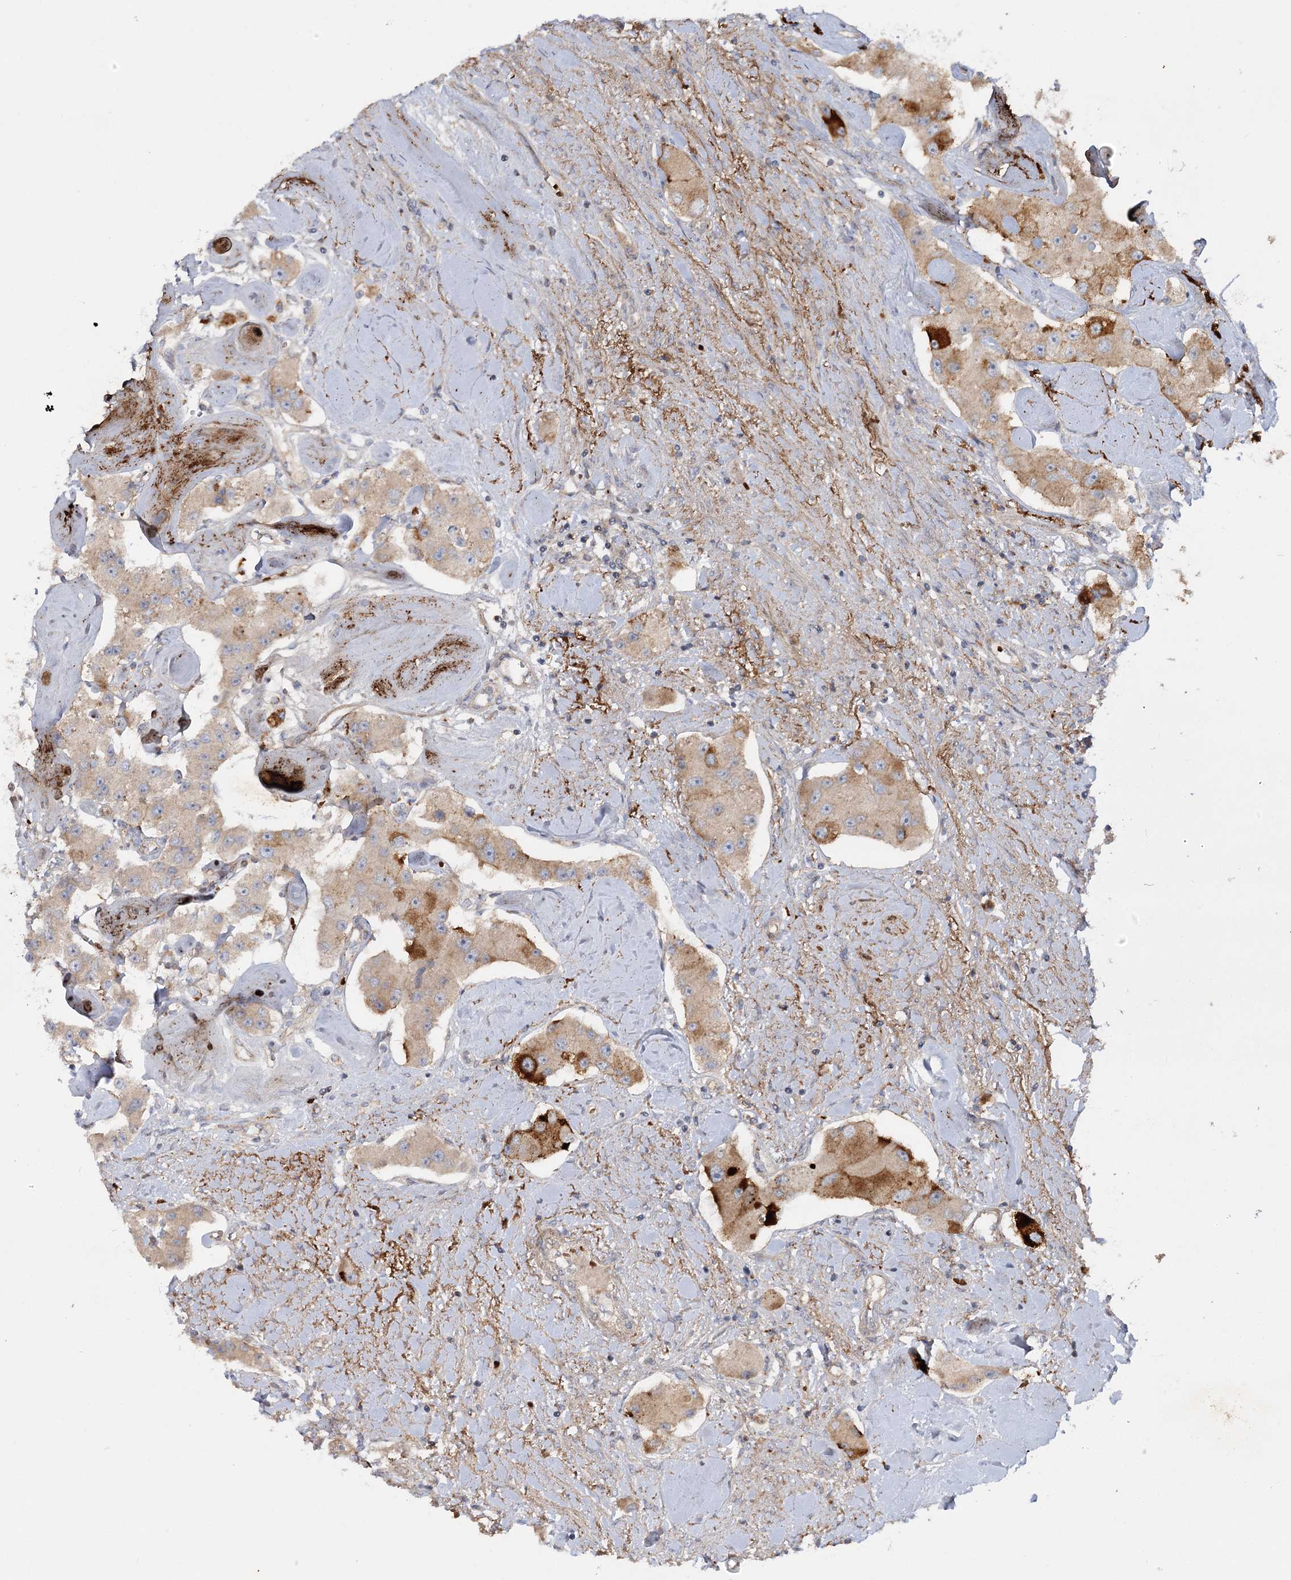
{"staining": {"intensity": "strong", "quantity": "25%-75%", "location": "cytoplasmic/membranous"}, "tissue": "carcinoid", "cell_type": "Tumor cells", "image_type": "cancer", "snomed": [{"axis": "morphology", "description": "Carcinoid, malignant, NOS"}, {"axis": "topography", "description": "Pancreas"}], "caption": "An immunohistochemistry image of neoplastic tissue is shown. Protein staining in brown shows strong cytoplasmic/membranous positivity in carcinoid within tumor cells.", "gene": "KIAA0825", "patient": {"sex": "male", "age": 41}}